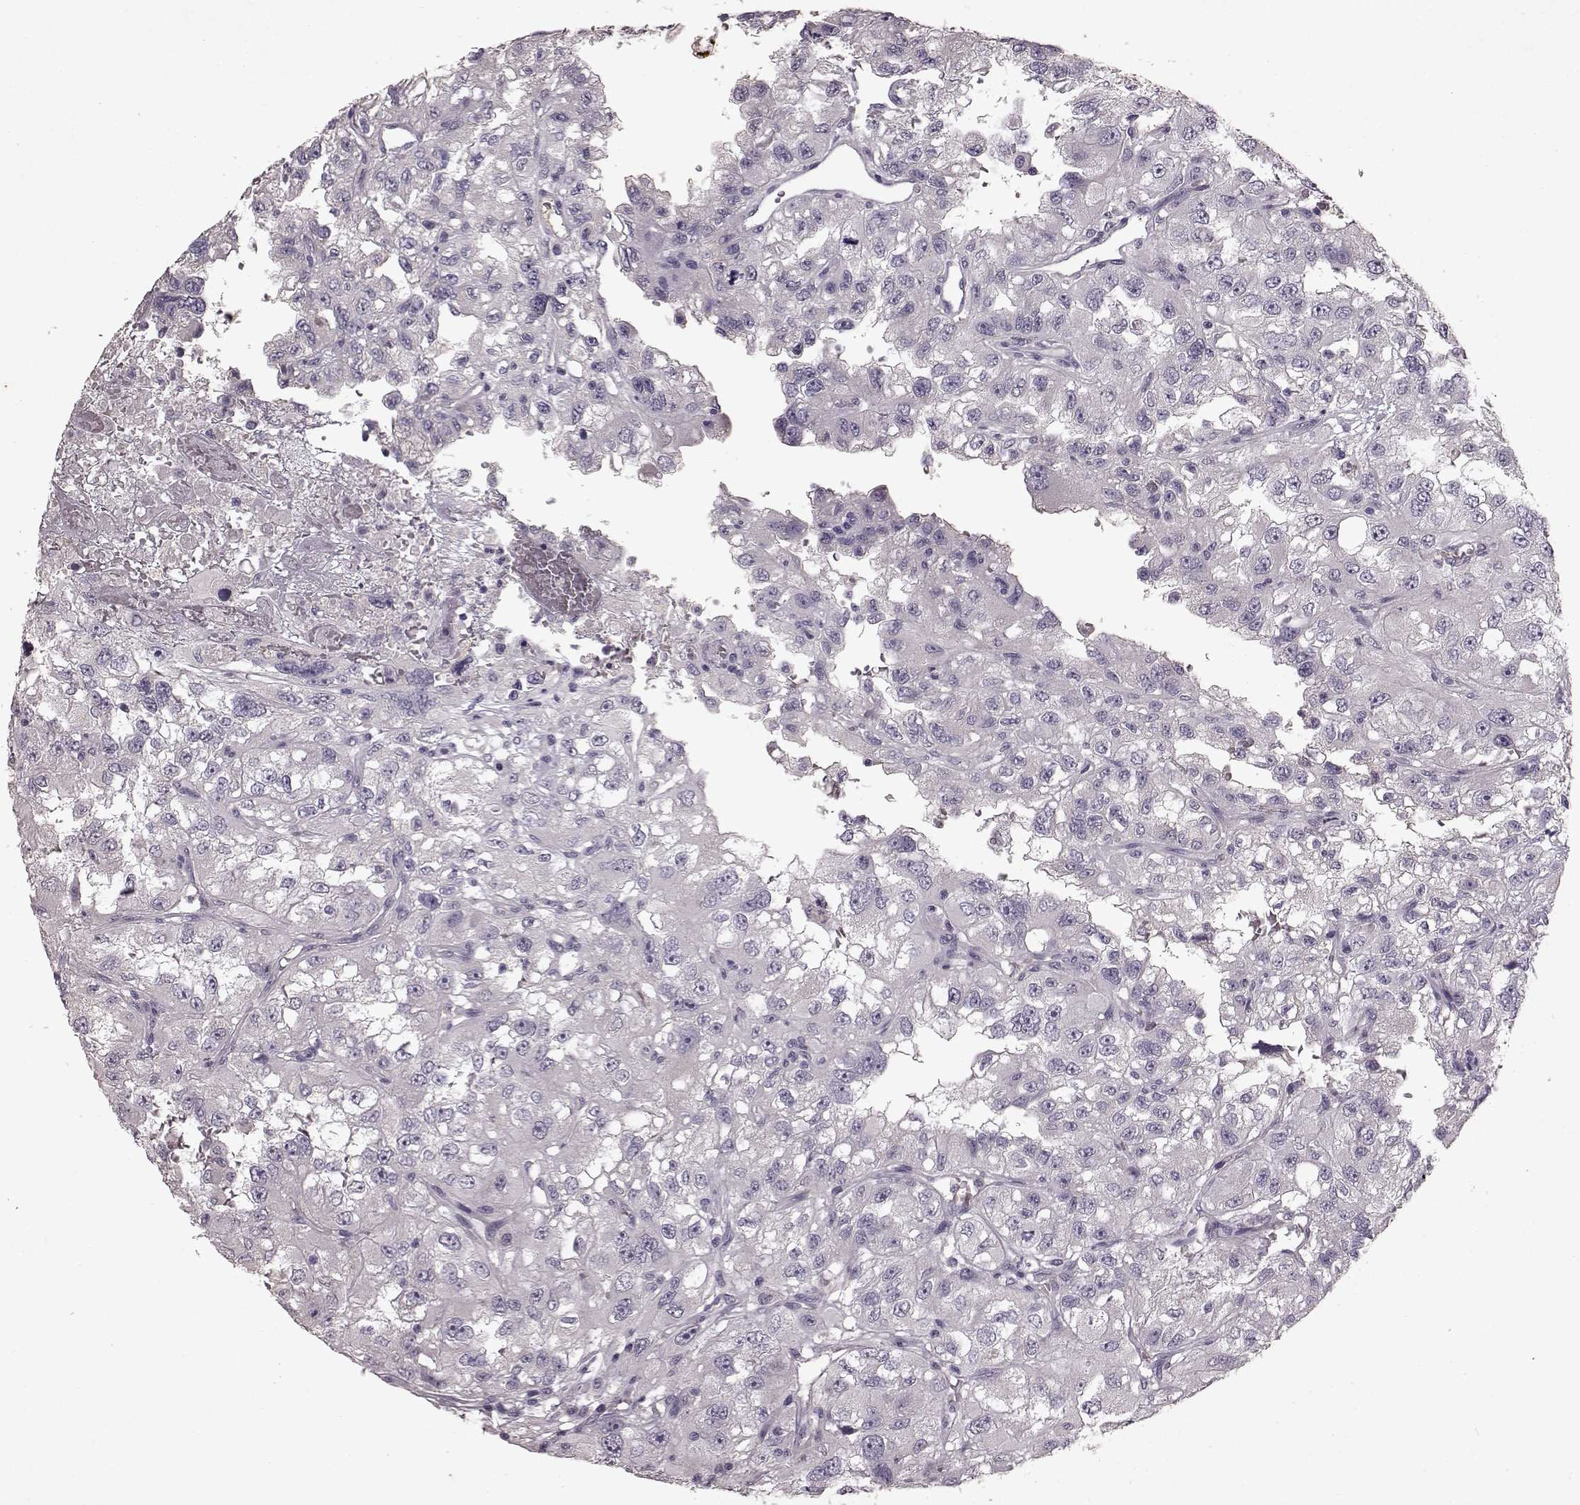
{"staining": {"intensity": "negative", "quantity": "none", "location": "none"}, "tissue": "renal cancer", "cell_type": "Tumor cells", "image_type": "cancer", "snomed": [{"axis": "morphology", "description": "Adenocarcinoma, NOS"}, {"axis": "topography", "description": "Kidney"}], "caption": "Tumor cells show no significant expression in renal cancer.", "gene": "FRRS1L", "patient": {"sex": "male", "age": 64}}